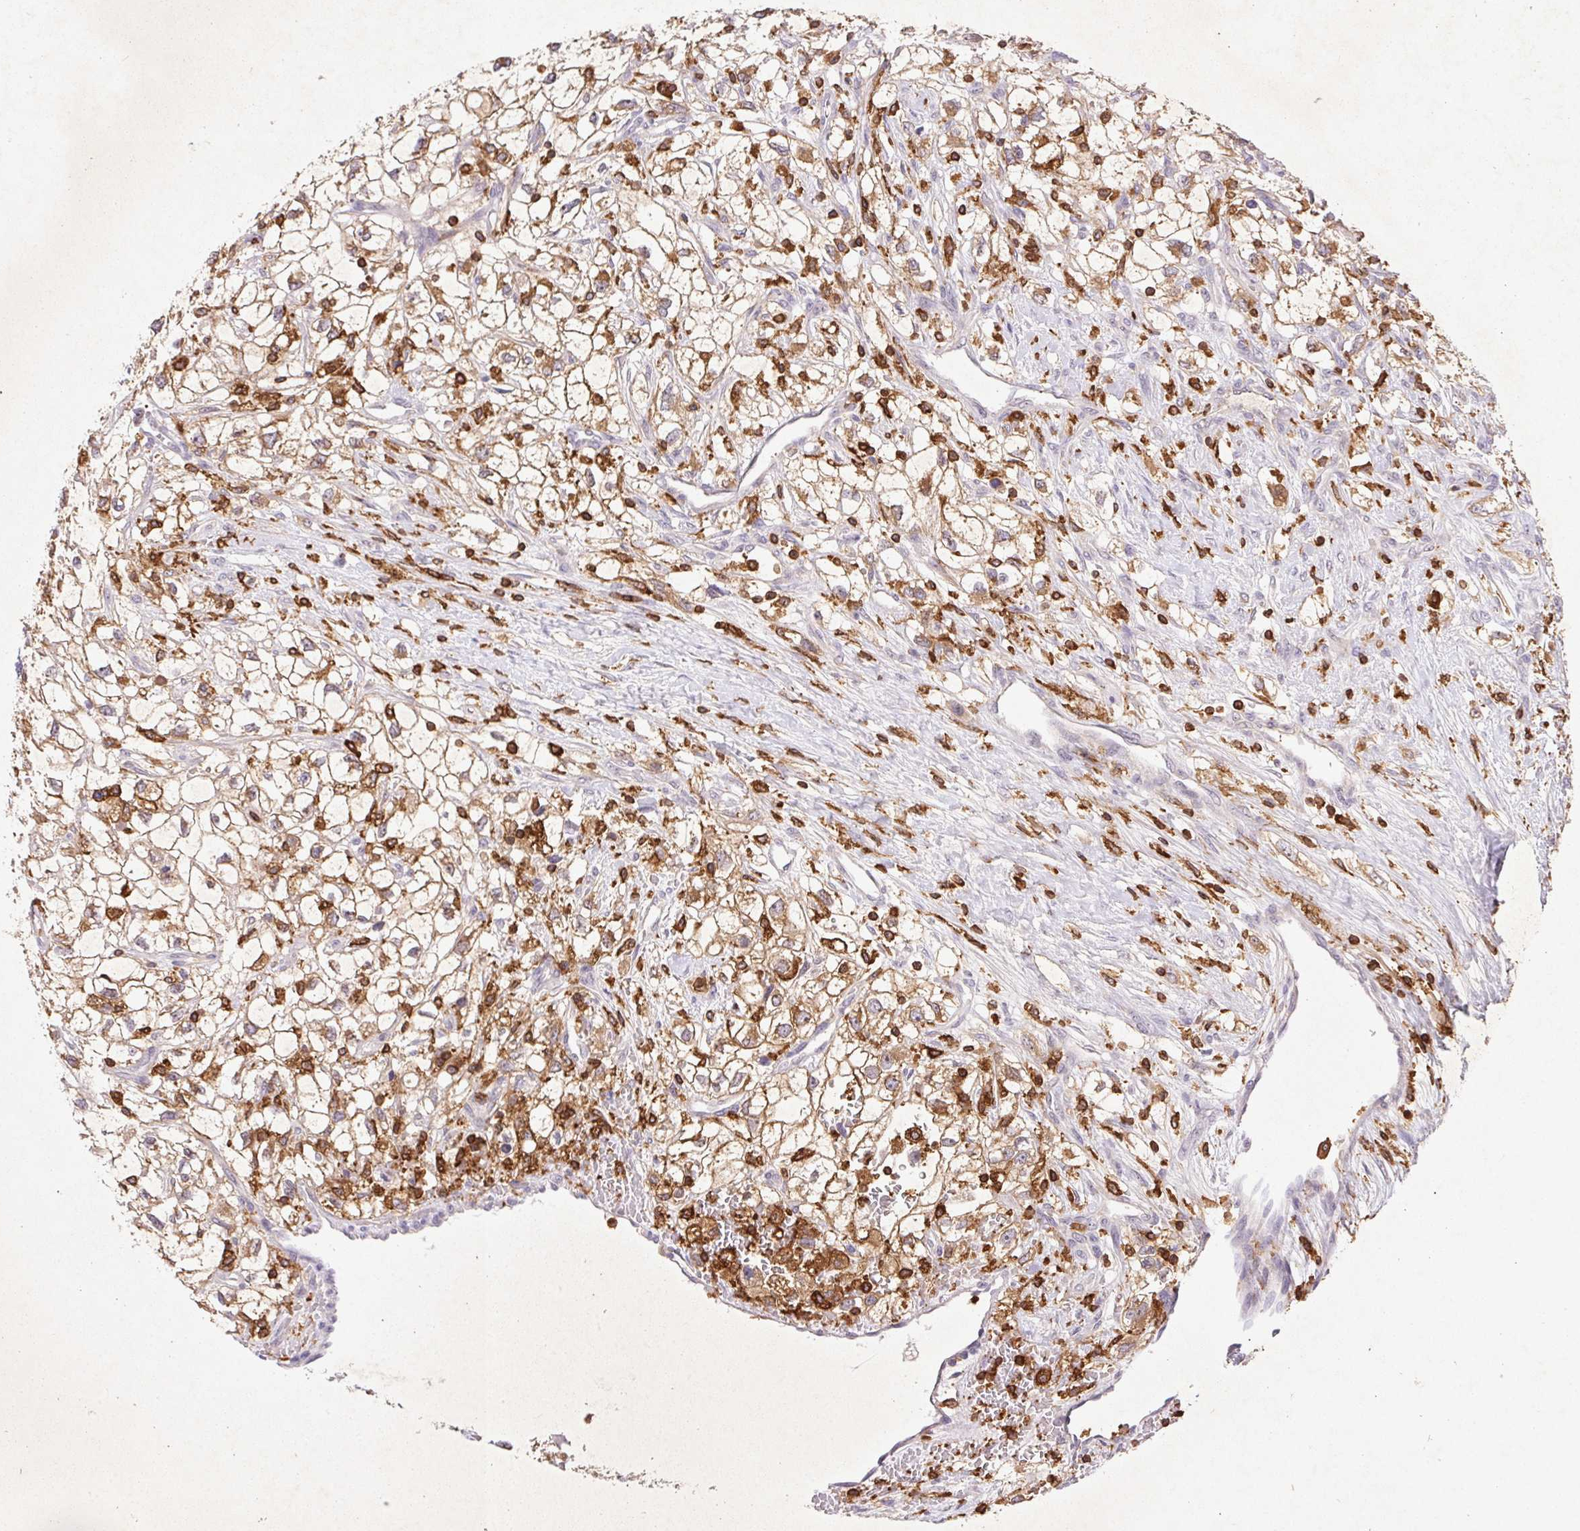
{"staining": {"intensity": "moderate", "quantity": ">75%", "location": "cytoplasmic/membranous"}, "tissue": "renal cancer", "cell_type": "Tumor cells", "image_type": "cancer", "snomed": [{"axis": "morphology", "description": "Adenocarcinoma, NOS"}, {"axis": "topography", "description": "Kidney"}], "caption": "The immunohistochemical stain shows moderate cytoplasmic/membranous staining in tumor cells of renal adenocarcinoma tissue.", "gene": "APBB1IP", "patient": {"sex": "male", "age": 59}}